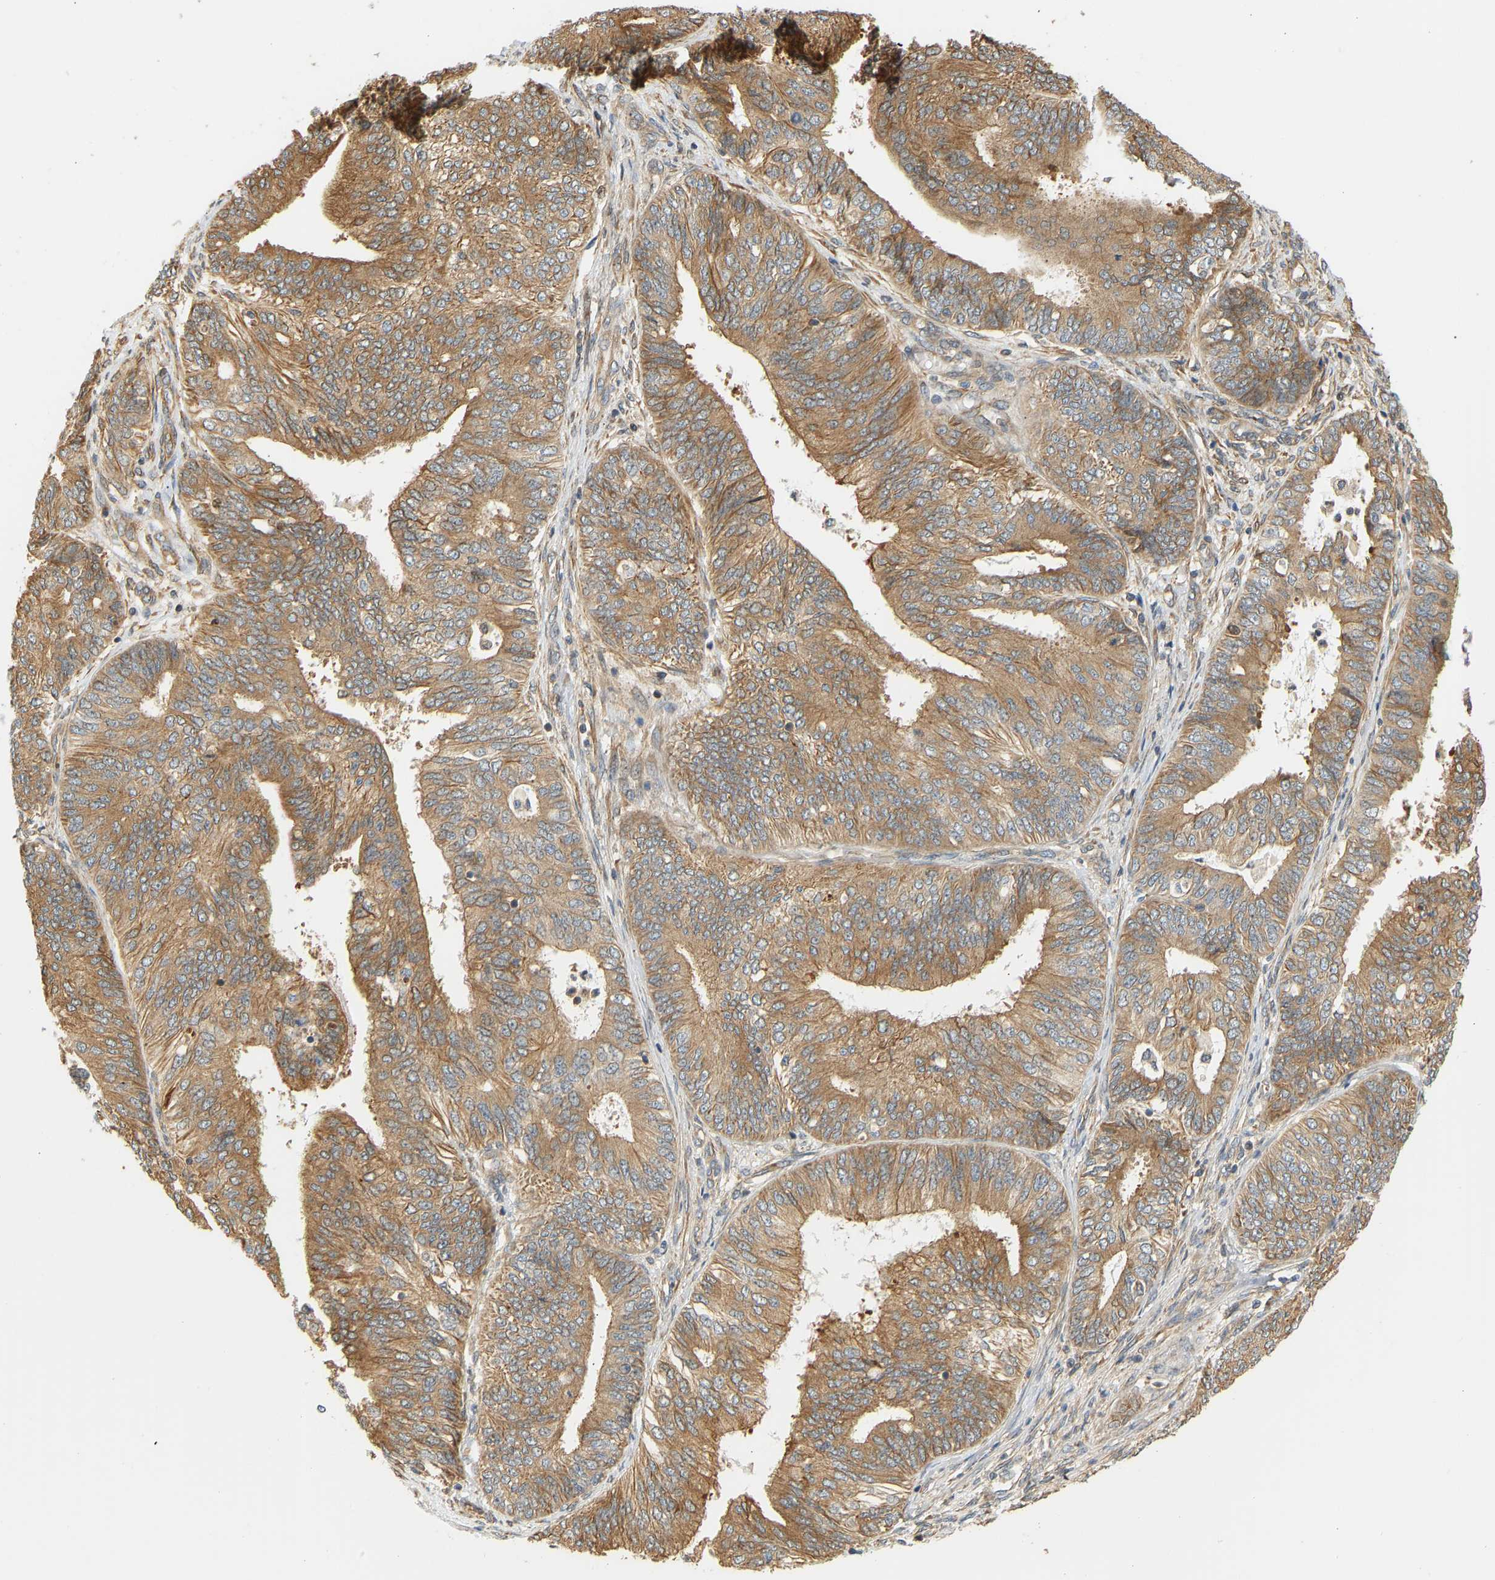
{"staining": {"intensity": "moderate", "quantity": ">75%", "location": "cytoplasmic/membranous"}, "tissue": "endometrial cancer", "cell_type": "Tumor cells", "image_type": "cancer", "snomed": [{"axis": "morphology", "description": "Adenocarcinoma, NOS"}, {"axis": "topography", "description": "Endometrium"}], "caption": "The image shows immunohistochemical staining of adenocarcinoma (endometrial). There is moderate cytoplasmic/membranous positivity is identified in approximately >75% of tumor cells.", "gene": "CEP57", "patient": {"sex": "female", "age": 58}}